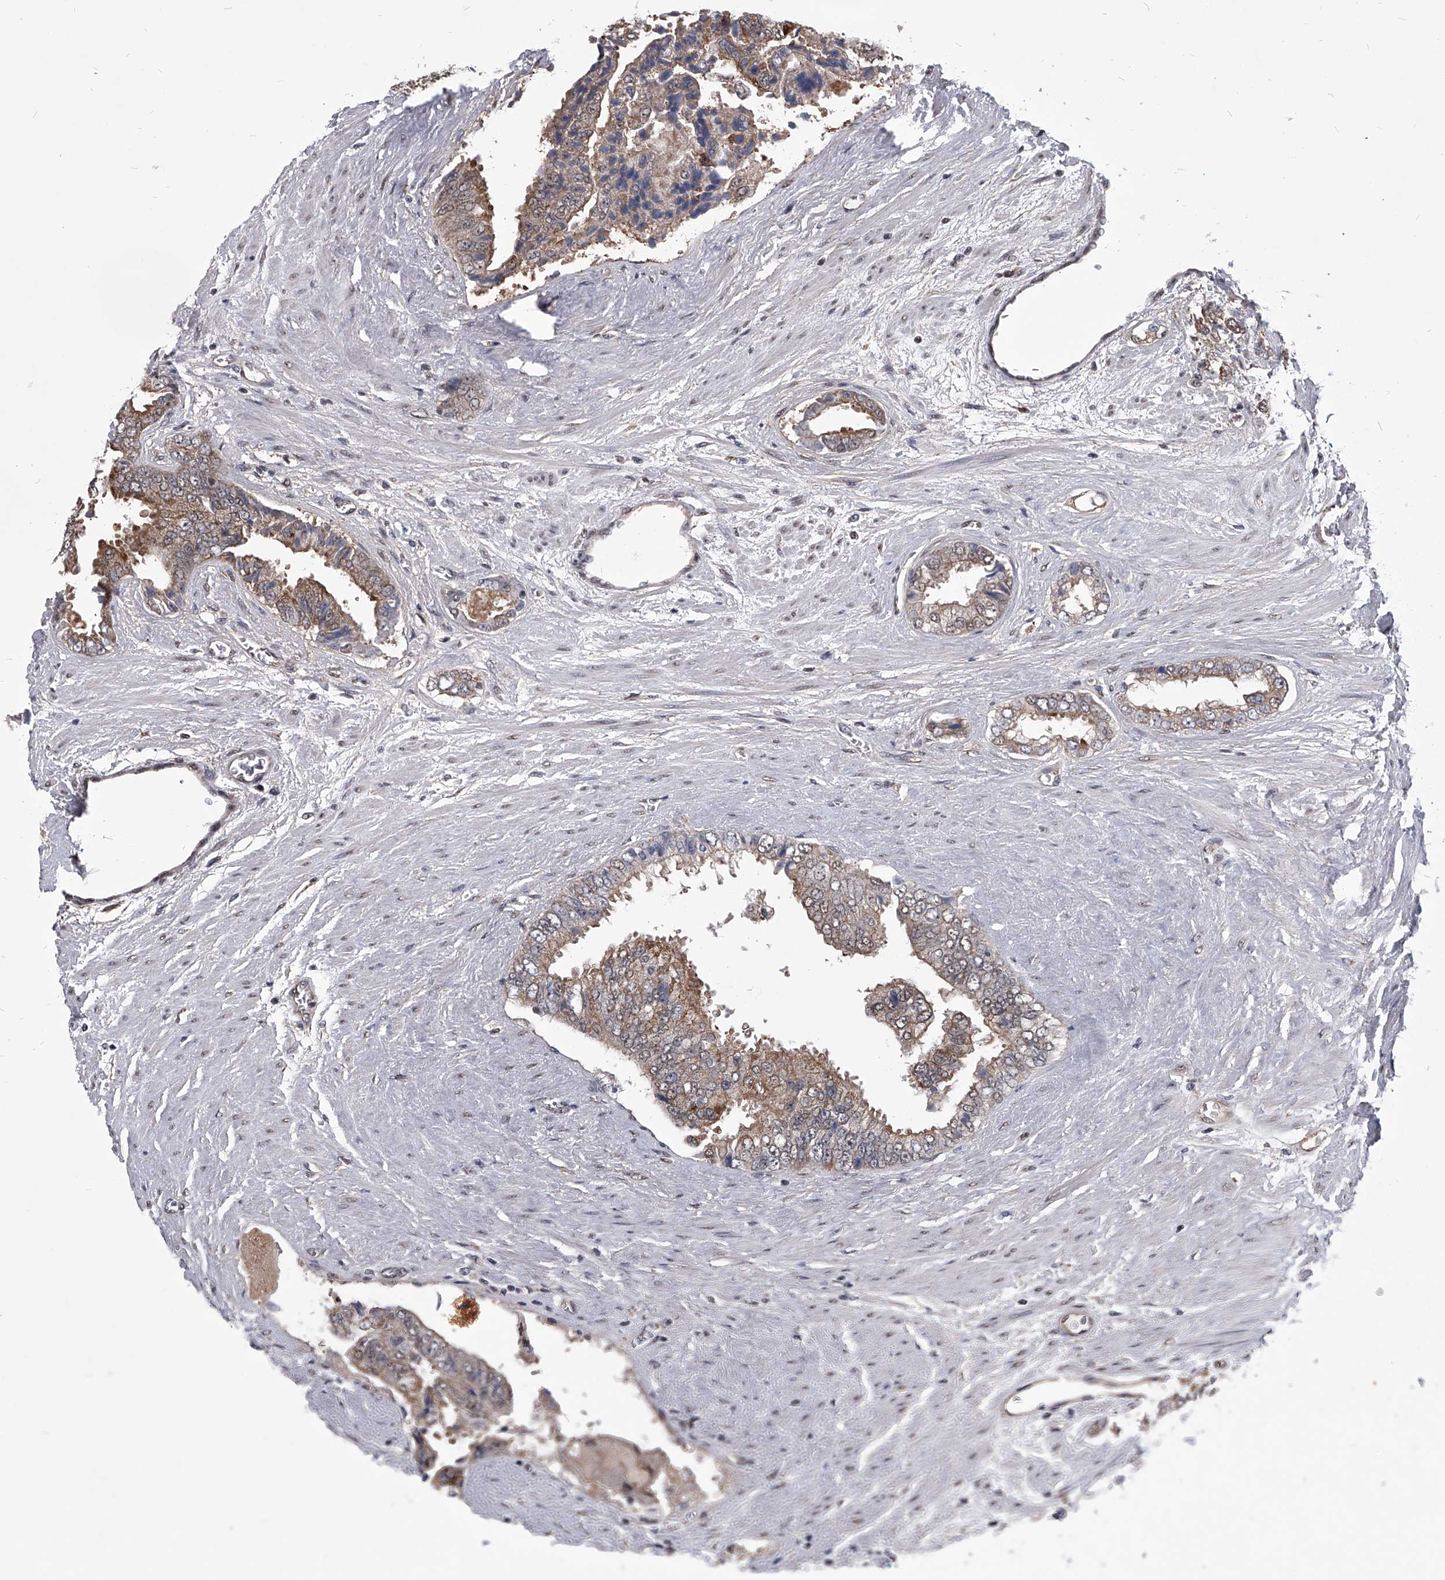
{"staining": {"intensity": "moderate", "quantity": ">75%", "location": "cytoplasmic/membranous"}, "tissue": "prostate cancer", "cell_type": "Tumor cells", "image_type": "cancer", "snomed": [{"axis": "morphology", "description": "Adenocarcinoma, High grade"}, {"axis": "topography", "description": "Prostate"}], "caption": "Immunohistochemistry (IHC) (DAB (3,3'-diaminobenzidine)) staining of prostate cancer shows moderate cytoplasmic/membranous protein staining in about >75% of tumor cells.", "gene": "ZNF76", "patient": {"sex": "male", "age": 58}}